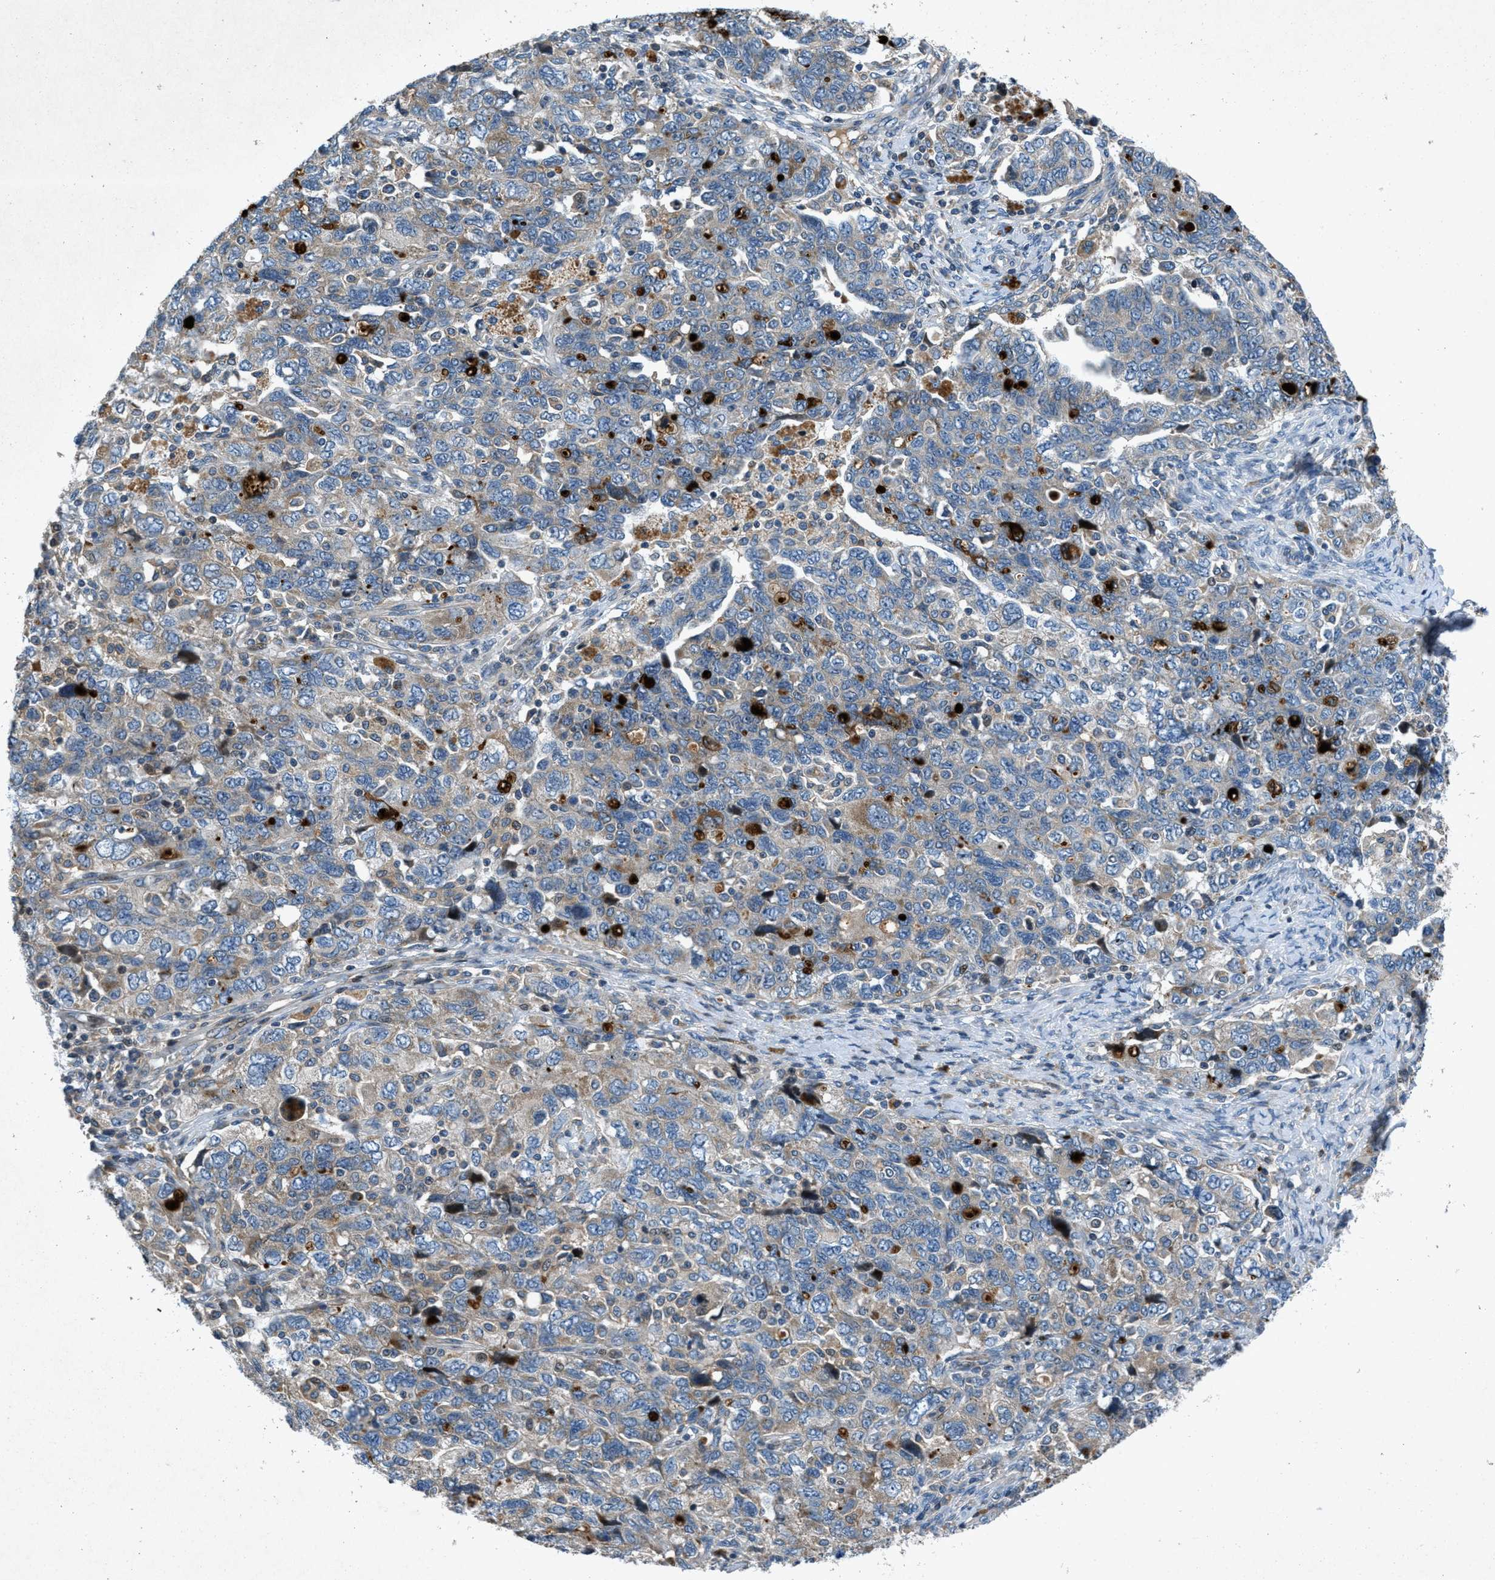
{"staining": {"intensity": "weak", "quantity": "25%-75%", "location": "cytoplasmic/membranous"}, "tissue": "ovarian cancer", "cell_type": "Tumor cells", "image_type": "cancer", "snomed": [{"axis": "morphology", "description": "Carcinoma, NOS"}, {"axis": "morphology", "description": "Cystadenocarcinoma, serous, NOS"}, {"axis": "topography", "description": "Ovary"}], "caption": "Ovarian cancer stained for a protein (brown) demonstrates weak cytoplasmic/membranous positive expression in approximately 25%-75% of tumor cells.", "gene": "CLEC2D", "patient": {"sex": "female", "age": 69}}